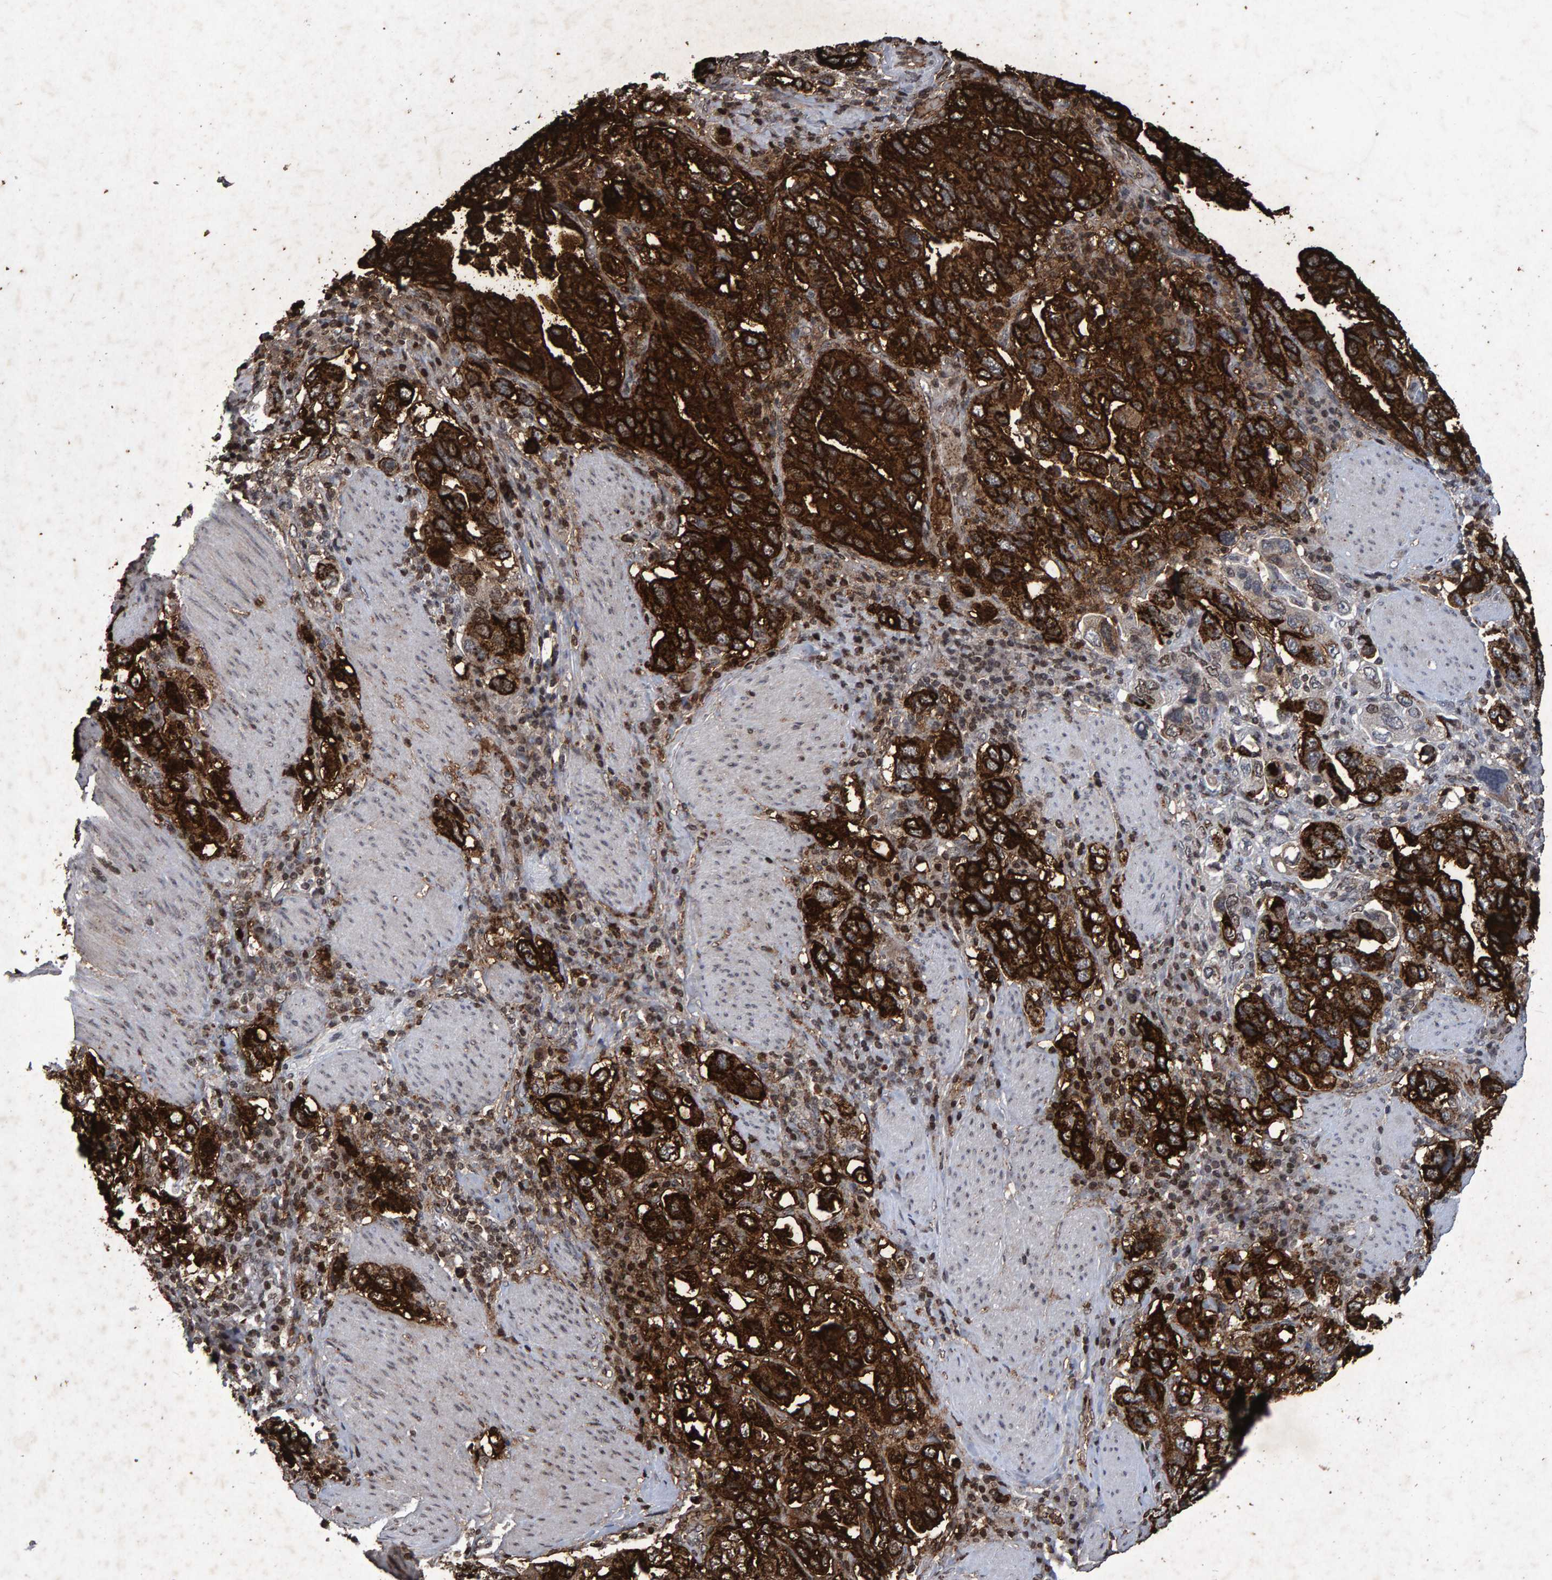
{"staining": {"intensity": "strong", "quantity": ">75%", "location": "cytoplasmic/membranous"}, "tissue": "stomach cancer", "cell_type": "Tumor cells", "image_type": "cancer", "snomed": [{"axis": "morphology", "description": "Adenocarcinoma, NOS"}, {"axis": "topography", "description": "Stomach, upper"}], "caption": "This is an image of IHC staining of adenocarcinoma (stomach), which shows strong staining in the cytoplasmic/membranous of tumor cells.", "gene": "GALC", "patient": {"sex": "male", "age": 62}}